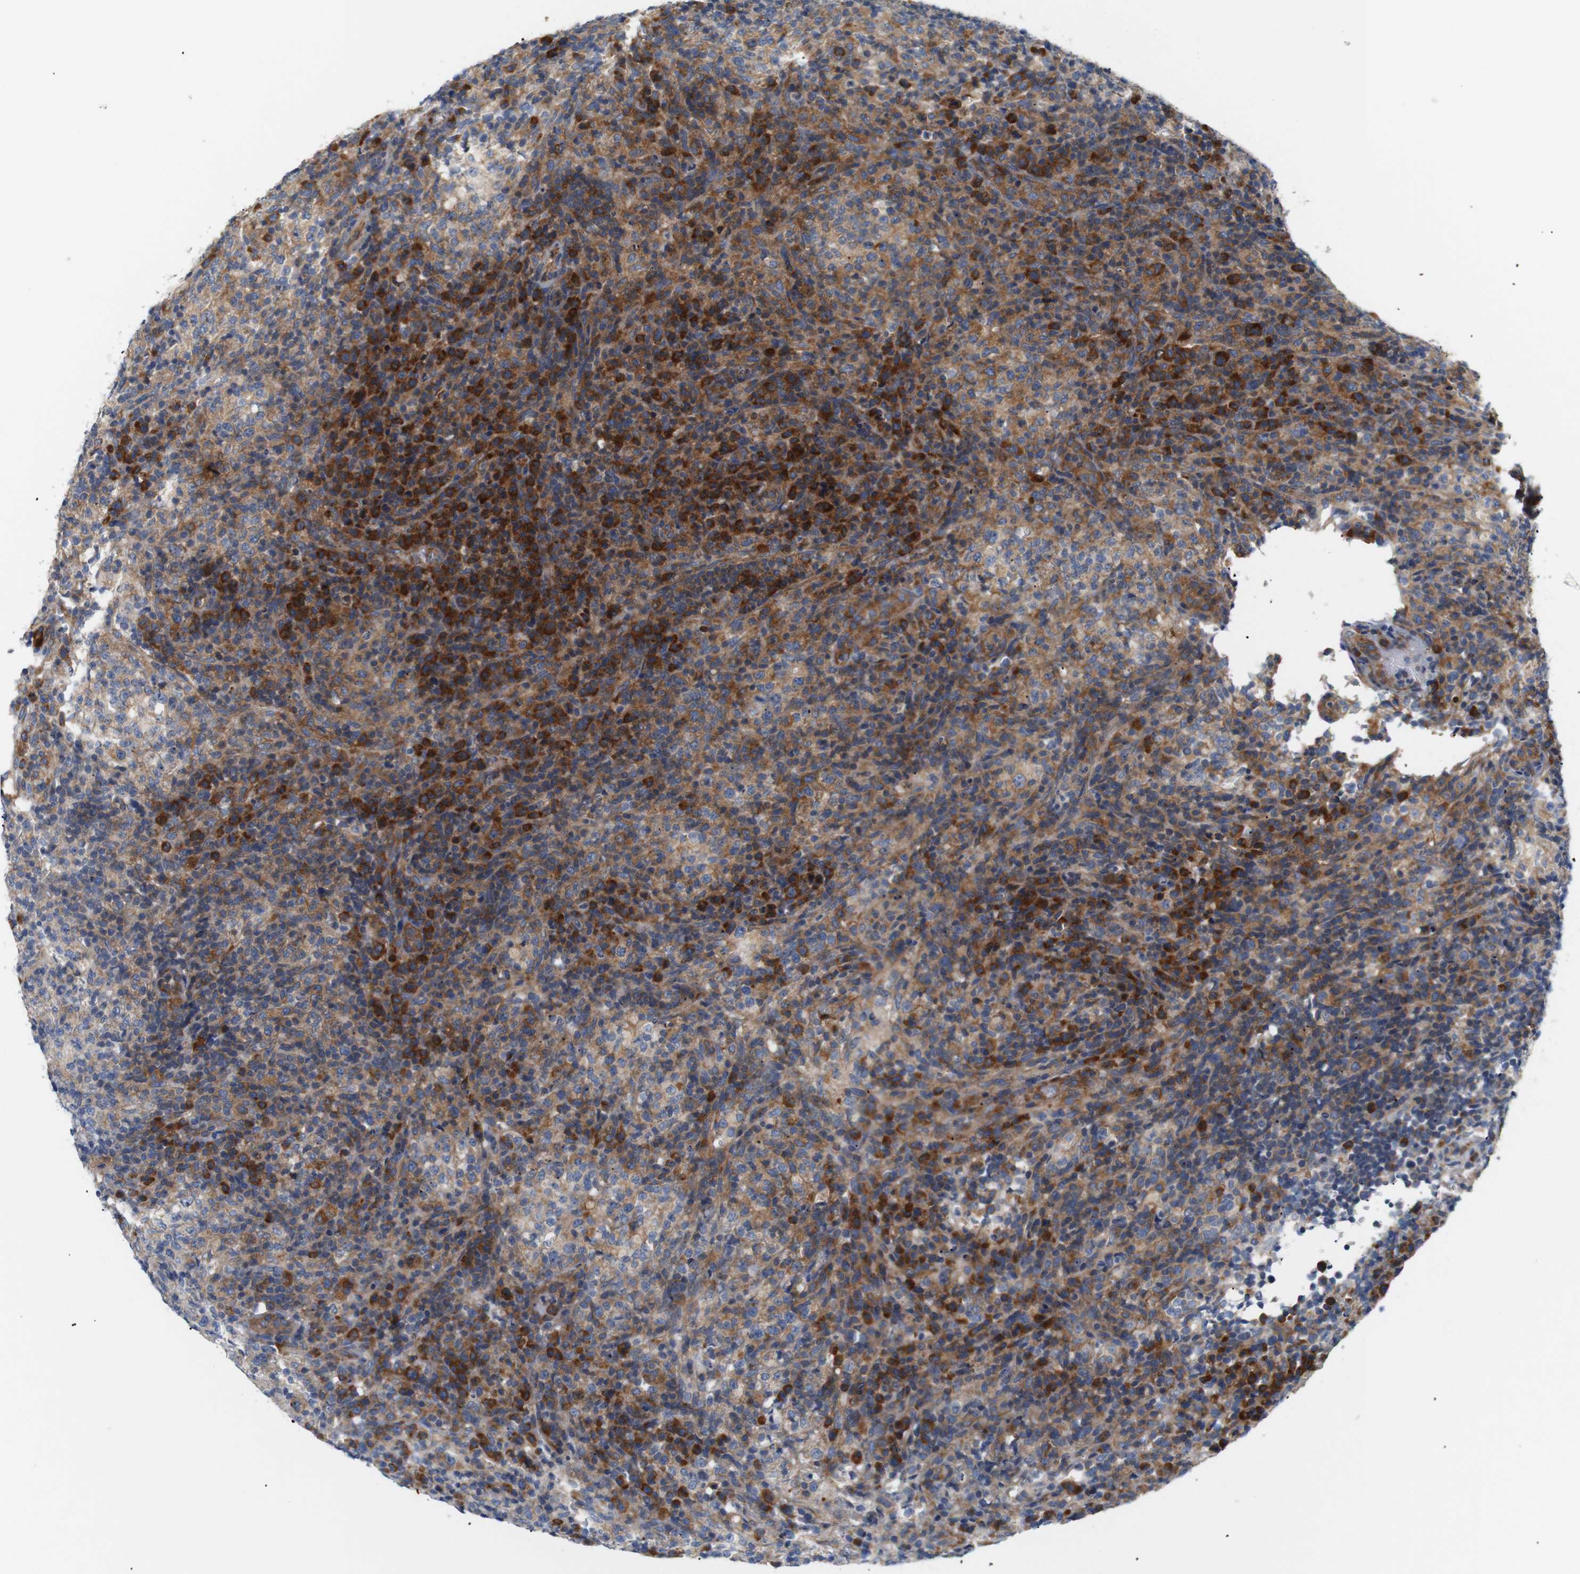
{"staining": {"intensity": "strong", "quantity": ">75%", "location": "cytoplasmic/membranous"}, "tissue": "lymphoma", "cell_type": "Tumor cells", "image_type": "cancer", "snomed": [{"axis": "morphology", "description": "Malignant lymphoma, non-Hodgkin's type, High grade"}, {"axis": "topography", "description": "Lymph node"}], "caption": "IHC micrograph of neoplastic tissue: human lymphoma stained using IHC displays high levels of strong protein expression localized specifically in the cytoplasmic/membranous of tumor cells, appearing as a cytoplasmic/membranous brown color.", "gene": "TRIM5", "patient": {"sex": "female", "age": 76}}